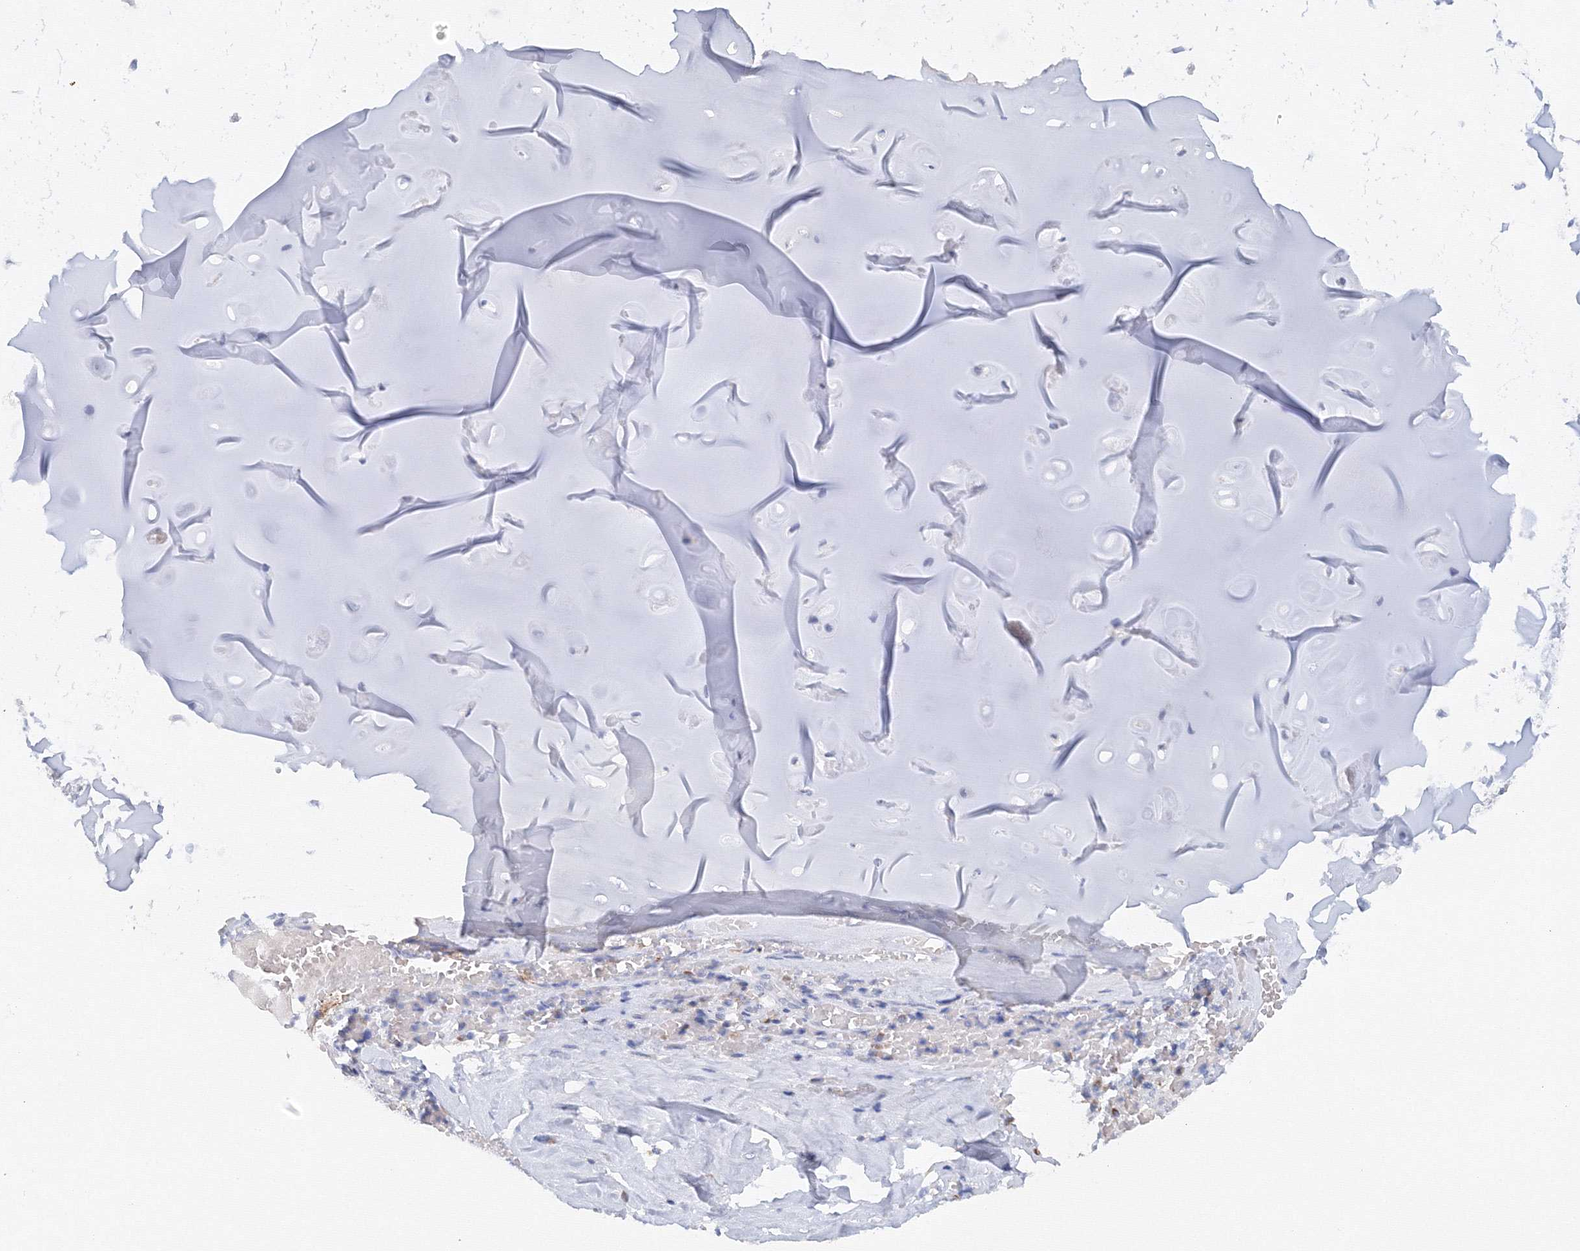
{"staining": {"intensity": "negative", "quantity": "none", "location": "none"}, "tissue": "adipose tissue", "cell_type": "Adipocytes", "image_type": "normal", "snomed": [{"axis": "morphology", "description": "Normal tissue, NOS"}, {"axis": "morphology", "description": "Basal cell carcinoma"}, {"axis": "topography", "description": "Cartilage tissue"}, {"axis": "topography", "description": "Nasopharynx"}, {"axis": "topography", "description": "Oral tissue"}], "caption": "Immunohistochemistry micrograph of unremarkable human adipose tissue stained for a protein (brown), which displays no staining in adipocytes.", "gene": "TAMM41", "patient": {"sex": "female", "age": 77}}